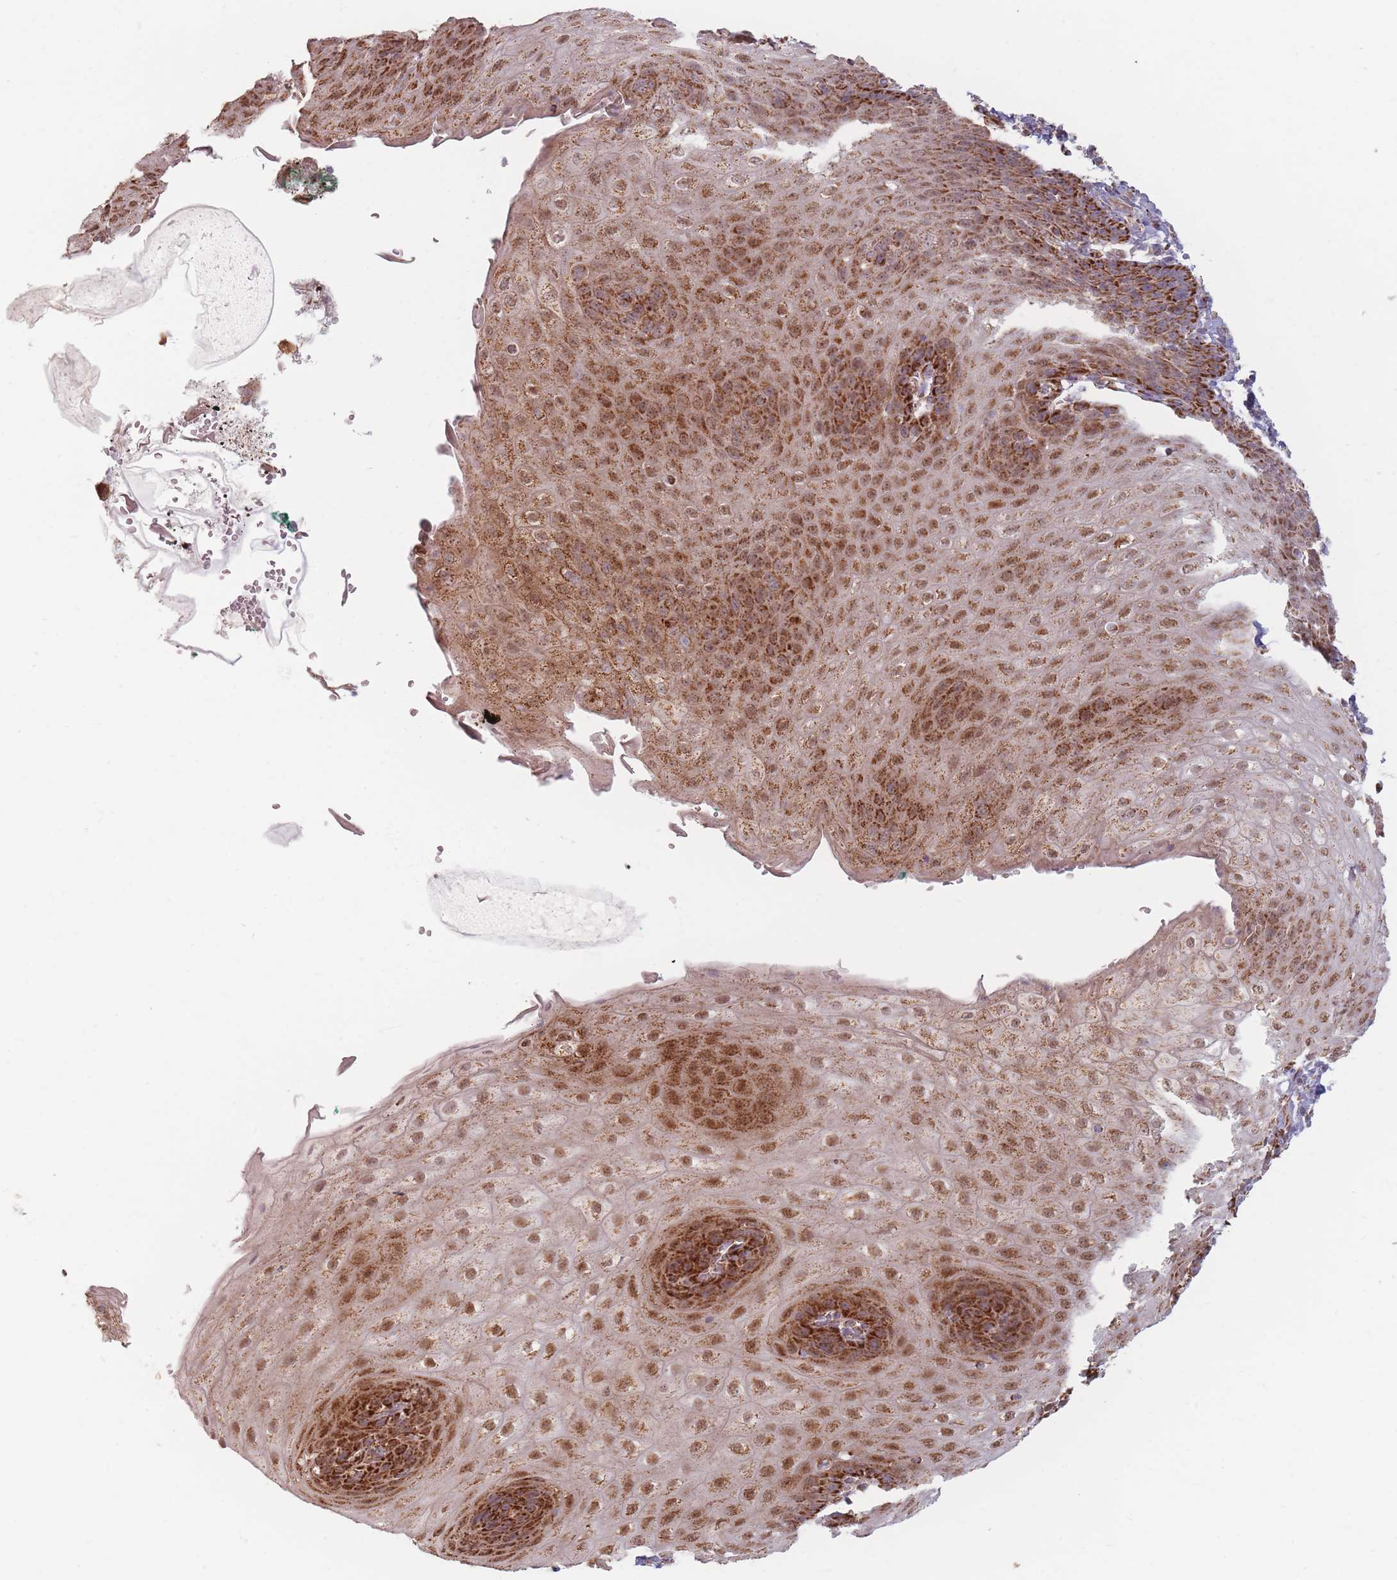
{"staining": {"intensity": "moderate", "quantity": ">75%", "location": "cytoplasmic/membranous,nuclear"}, "tissue": "esophagus", "cell_type": "Squamous epithelial cells", "image_type": "normal", "snomed": [{"axis": "morphology", "description": "Normal tissue, NOS"}, {"axis": "topography", "description": "Esophagus"}], "caption": "Immunohistochemical staining of normal esophagus displays moderate cytoplasmic/membranous,nuclear protein positivity in approximately >75% of squamous epithelial cells. The staining was performed using DAB, with brown indicating positive protein expression. Nuclei are stained blue with hematoxylin.", "gene": "ESRP2", "patient": {"sex": "male", "age": 71}}